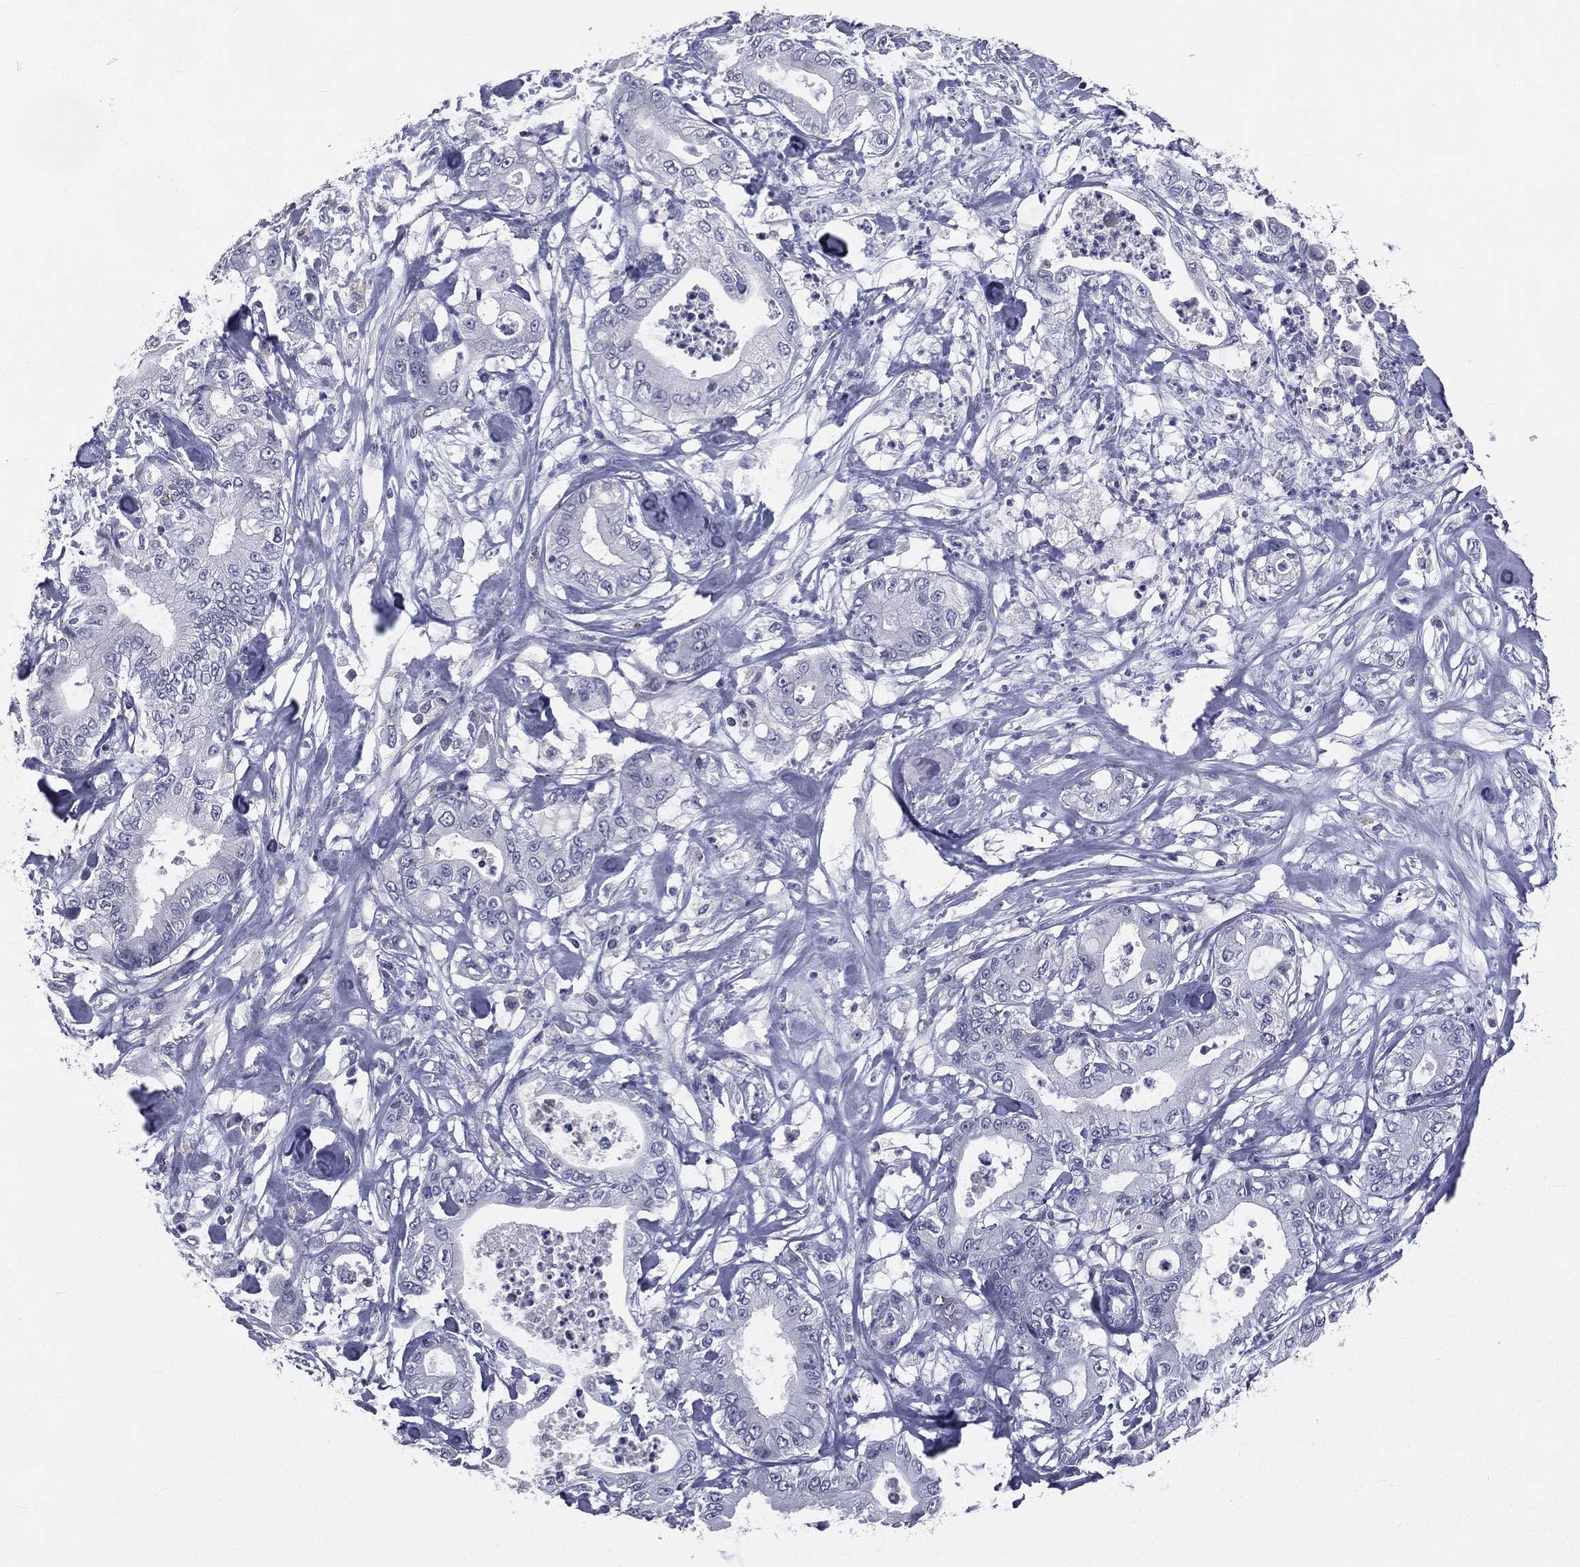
{"staining": {"intensity": "negative", "quantity": "none", "location": "none"}, "tissue": "pancreatic cancer", "cell_type": "Tumor cells", "image_type": "cancer", "snomed": [{"axis": "morphology", "description": "Adenocarcinoma, NOS"}, {"axis": "topography", "description": "Pancreas"}], "caption": "High power microscopy histopathology image of an IHC micrograph of pancreatic cancer (adenocarcinoma), revealing no significant expression in tumor cells. The staining is performed using DAB (3,3'-diaminobenzidine) brown chromogen with nuclei counter-stained in using hematoxylin.", "gene": "IFT27", "patient": {"sex": "male", "age": 71}}